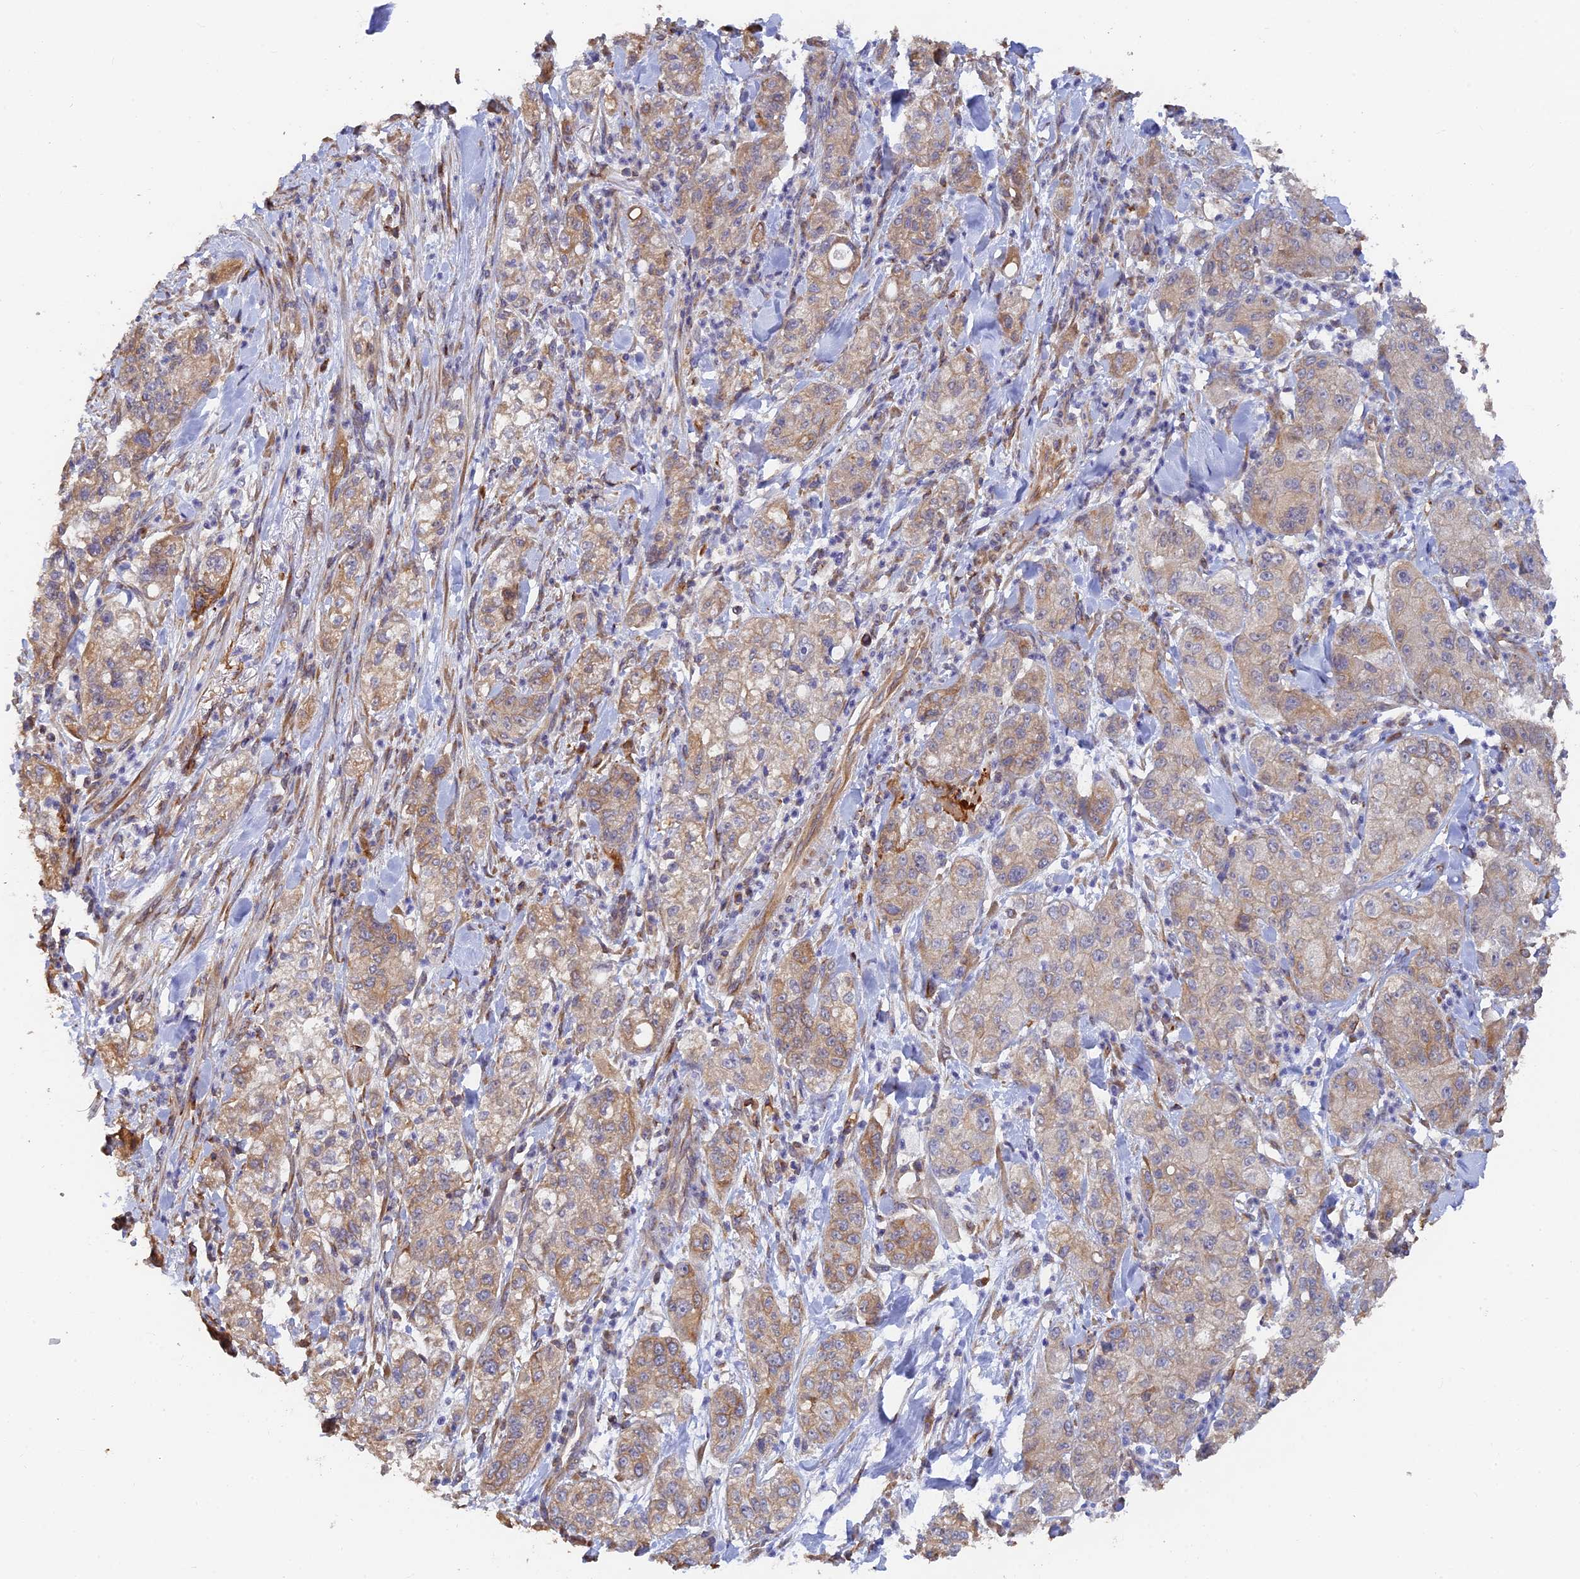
{"staining": {"intensity": "moderate", "quantity": "<25%", "location": "cytoplasmic/membranous"}, "tissue": "pancreatic cancer", "cell_type": "Tumor cells", "image_type": "cancer", "snomed": [{"axis": "morphology", "description": "Adenocarcinoma, NOS"}, {"axis": "topography", "description": "Pancreas"}], "caption": "Pancreatic cancer stained for a protein (brown) demonstrates moderate cytoplasmic/membranous positive expression in about <25% of tumor cells.", "gene": "WBP11", "patient": {"sex": "female", "age": 78}}